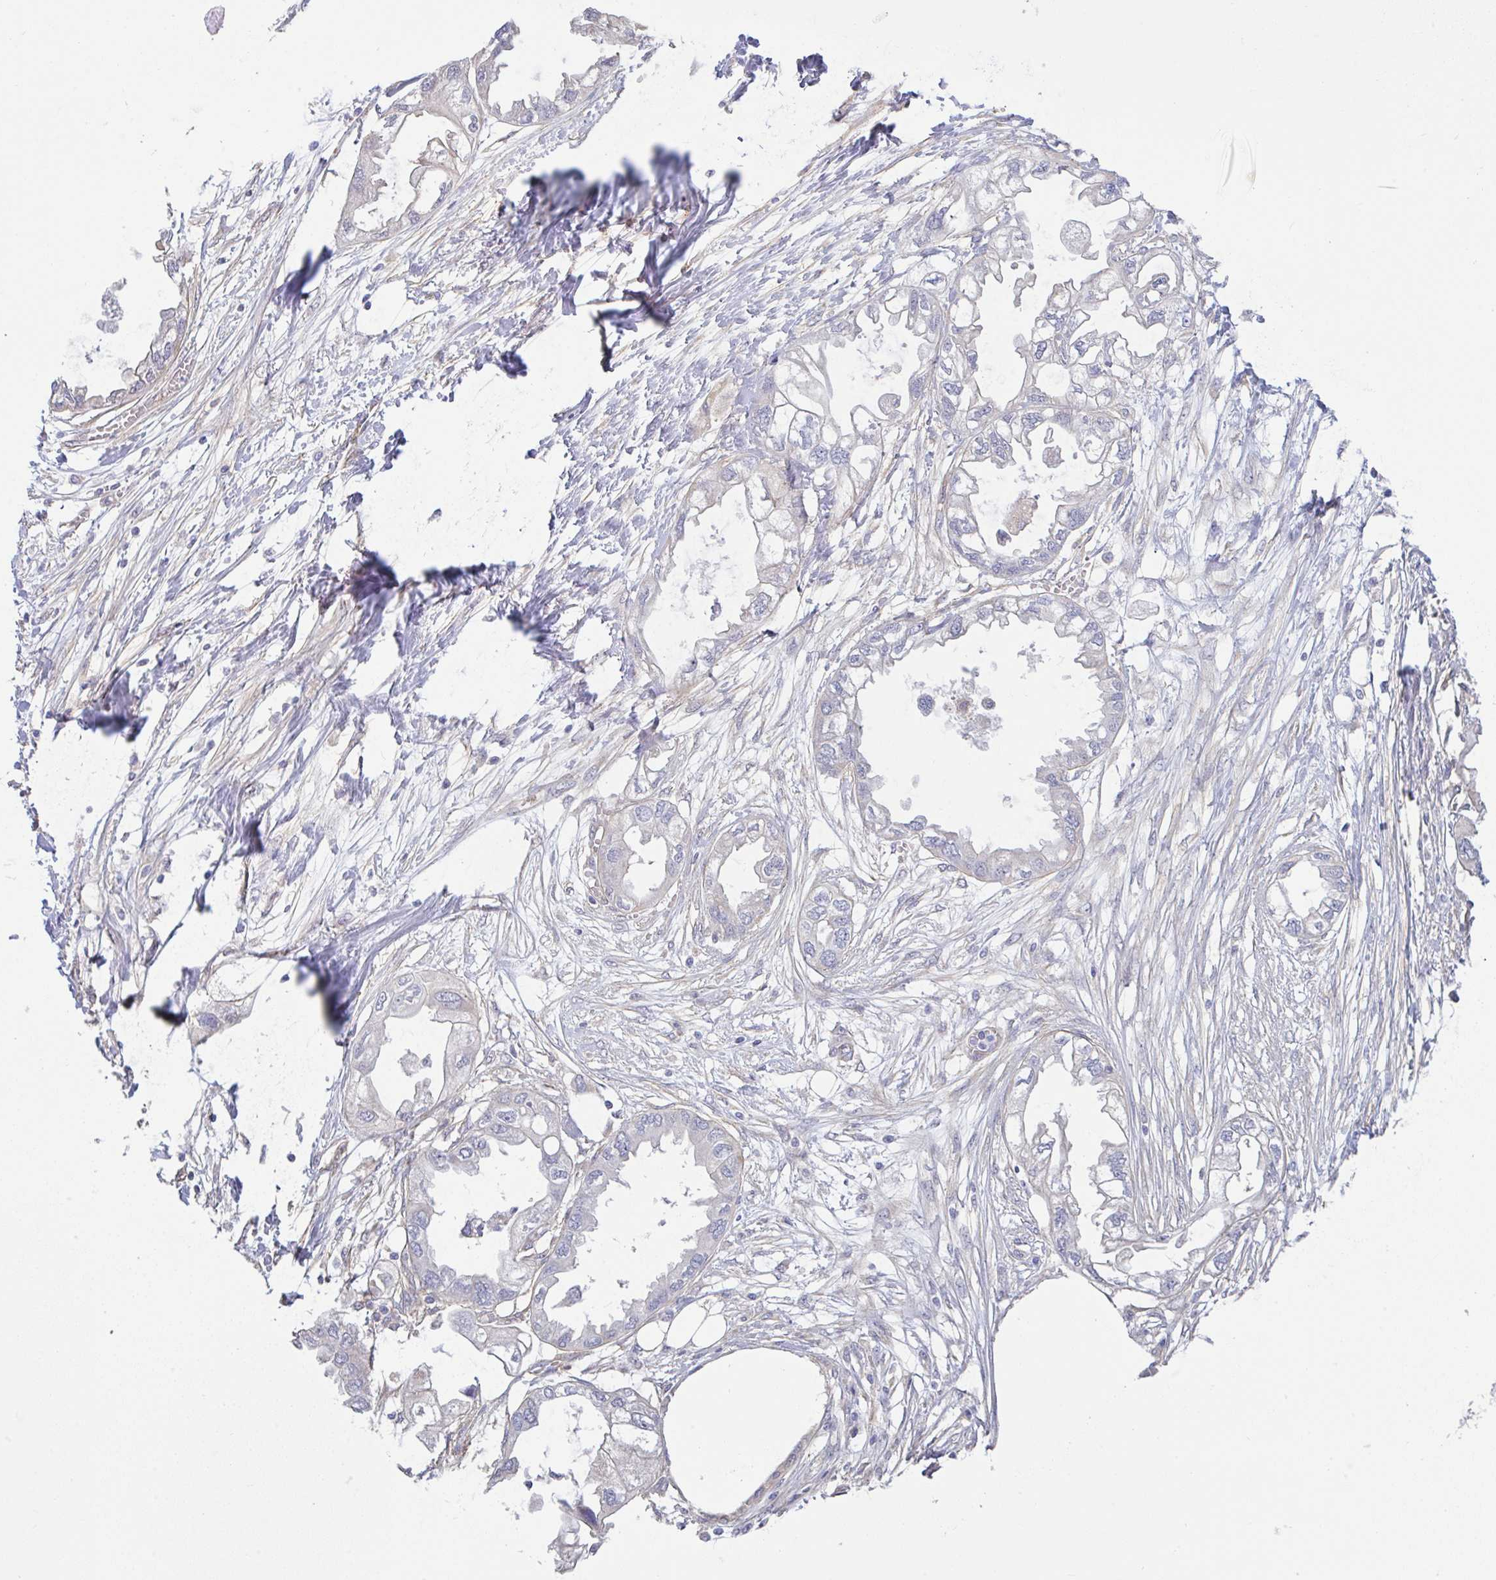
{"staining": {"intensity": "negative", "quantity": "none", "location": "none"}, "tissue": "endometrial cancer", "cell_type": "Tumor cells", "image_type": "cancer", "snomed": [{"axis": "morphology", "description": "Adenocarcinoma, NOS"}, {"axis": "morphology", "description": "Adenocarcinoma, metastatic, NOS"}, {"axis": "topography", "description": "Adipose tissue"}, {"axis": "topography", "description": "Endometrium"}], "caption": "This is an immunohistochemistry micrograph of human endometrial cancer. There is no positivity in tumor cells.", "gene": "PLCD4", "patient": {"sex": "female", "age": 67}}